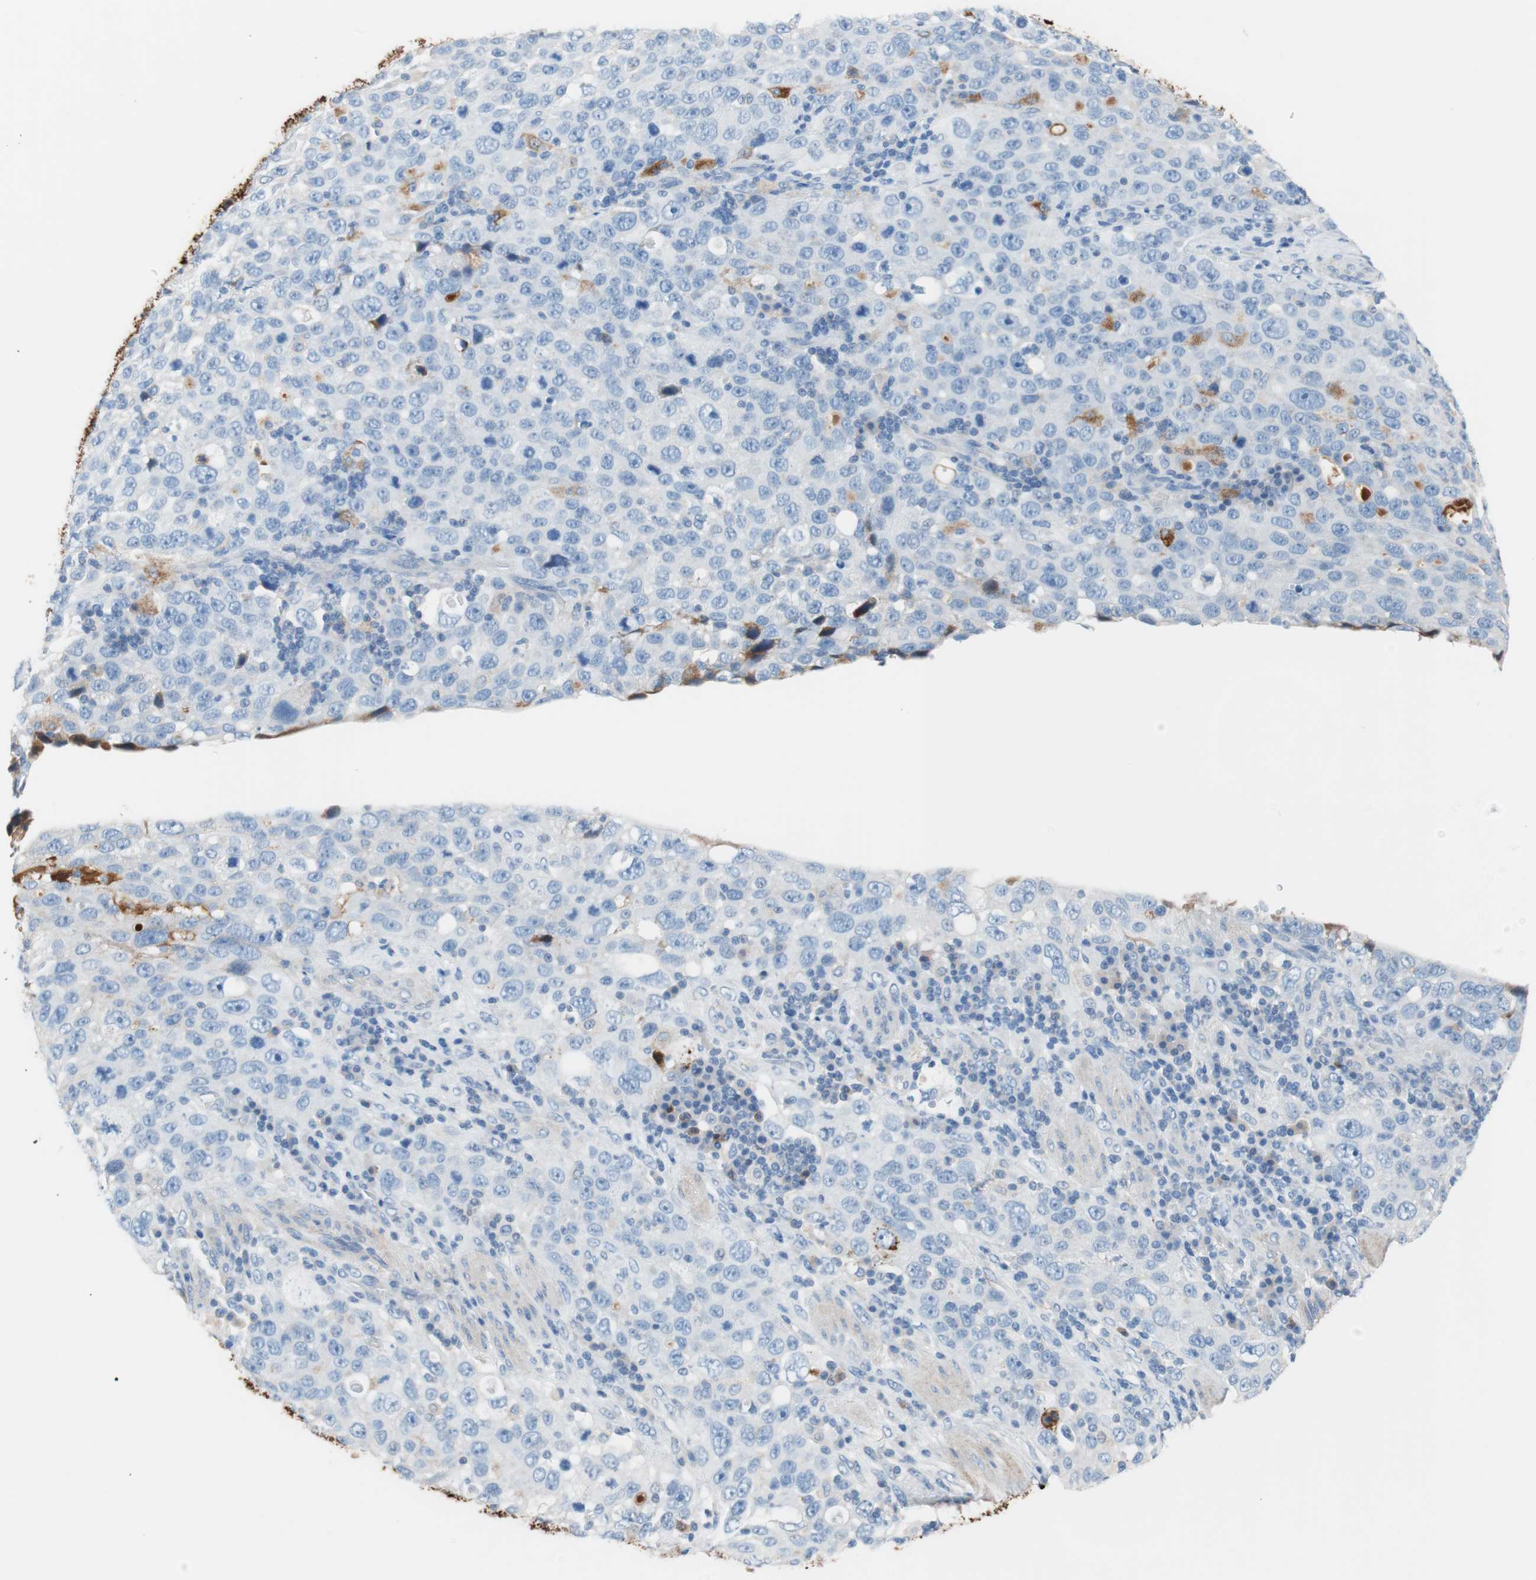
{"staining": {"intensity": "negative", "quantity": "none", "location": "none"}, "tissue": "stomach cancer", "cell_type": "Tumor cells", "image_type": "cancer", "snomed": [{"axis": "morphology", "description": "Normal tissue, NOS"}, {"axis": "morphology", "description": "Adenocarcinoma, NOS"}, {"axis": "topography", "description": "Stomach"}], "caption": "Histopathology image shows no protein staining in tumor cells of stomach cancer (adenocarcinoma) tissue.", "gene": "RBP4", "patient": {"sex": "male", "age": 48}}